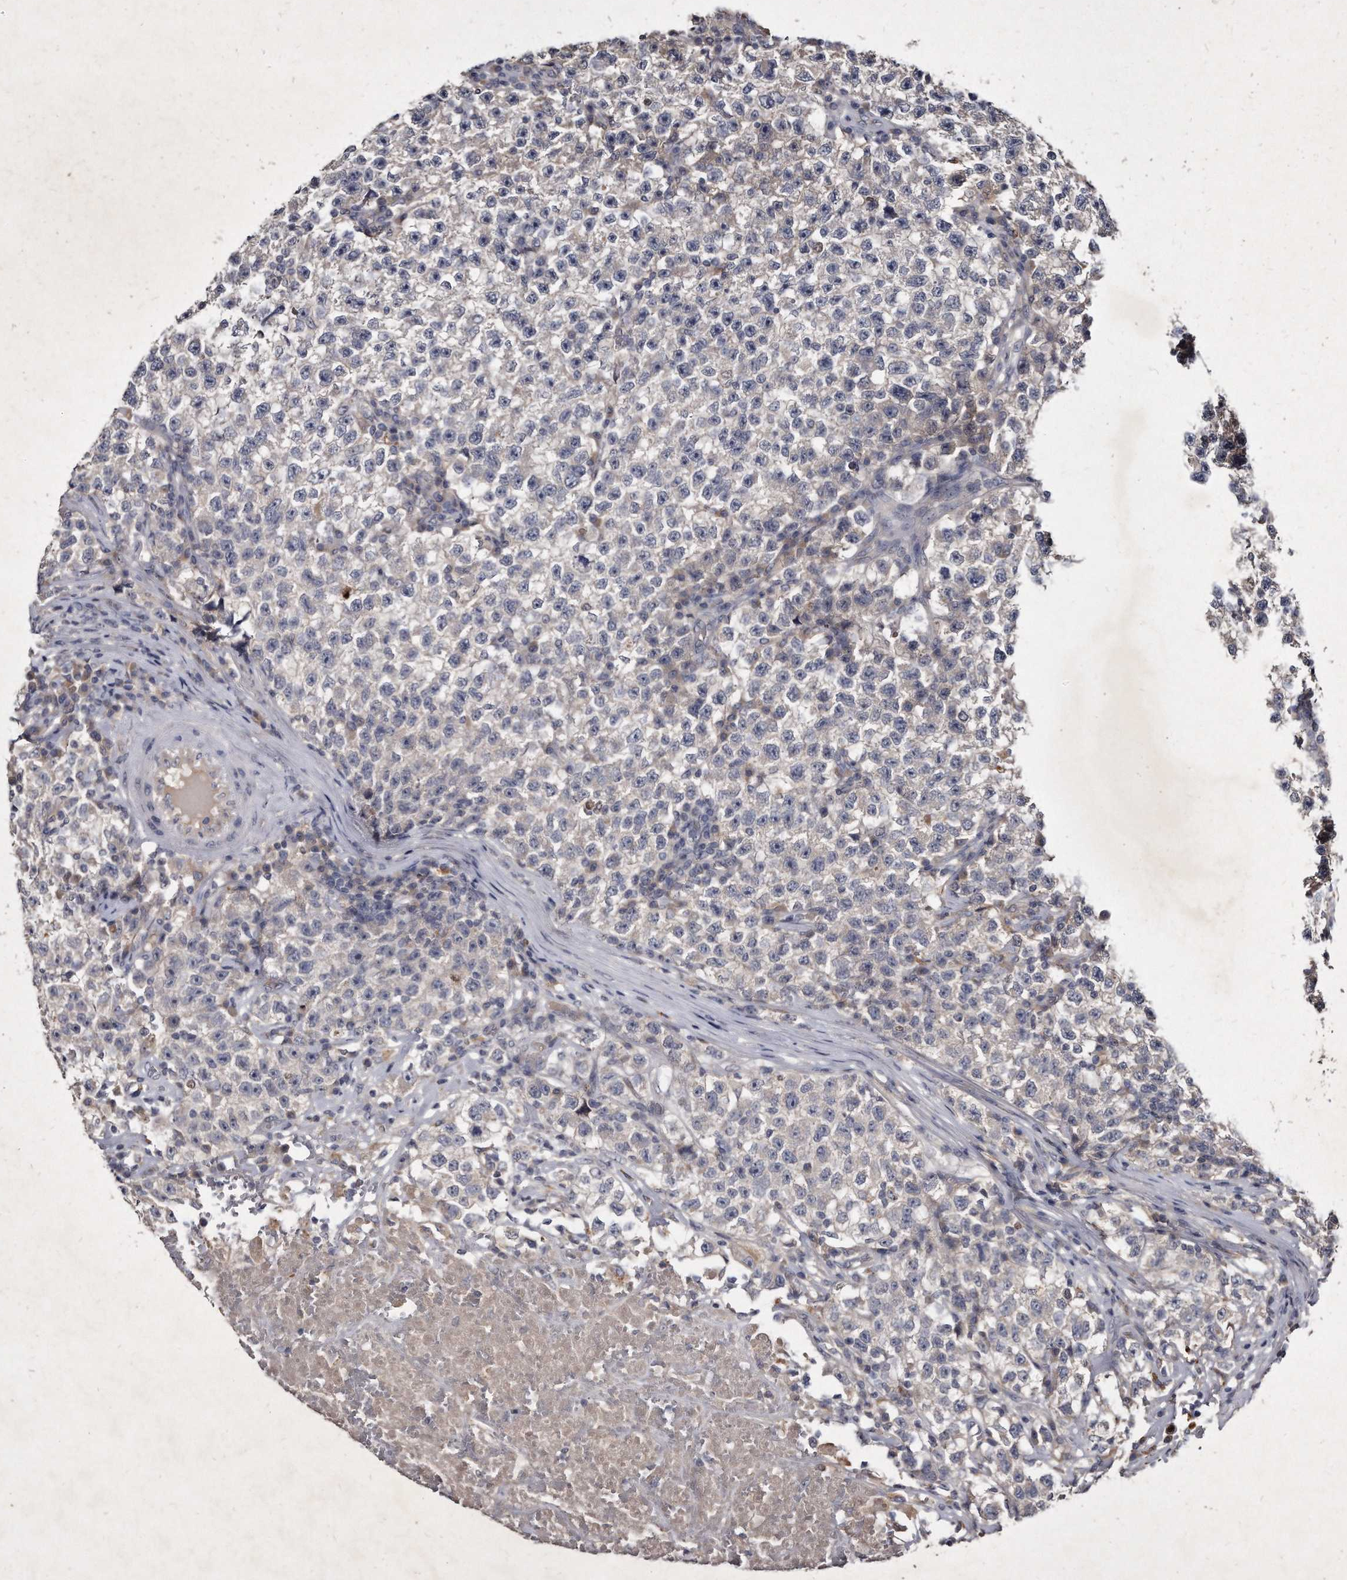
{"staining": {"intensity": "negative", "quantity": "none", "location": "none"}, "tissue": "testis cancer", "cell_type": "Tumor cells", "image_type": "cancer", "snomed": [{"axis": "morphology", "description": "Seminoma, NOS"}, {"axis": "topography", "description": "Testis"}], "caption": "The image displays no staining of tumor cells in testis cancer (seminoma).", "gene": "KLHDC3", "patient": {"sex": "male", "age": 22}}